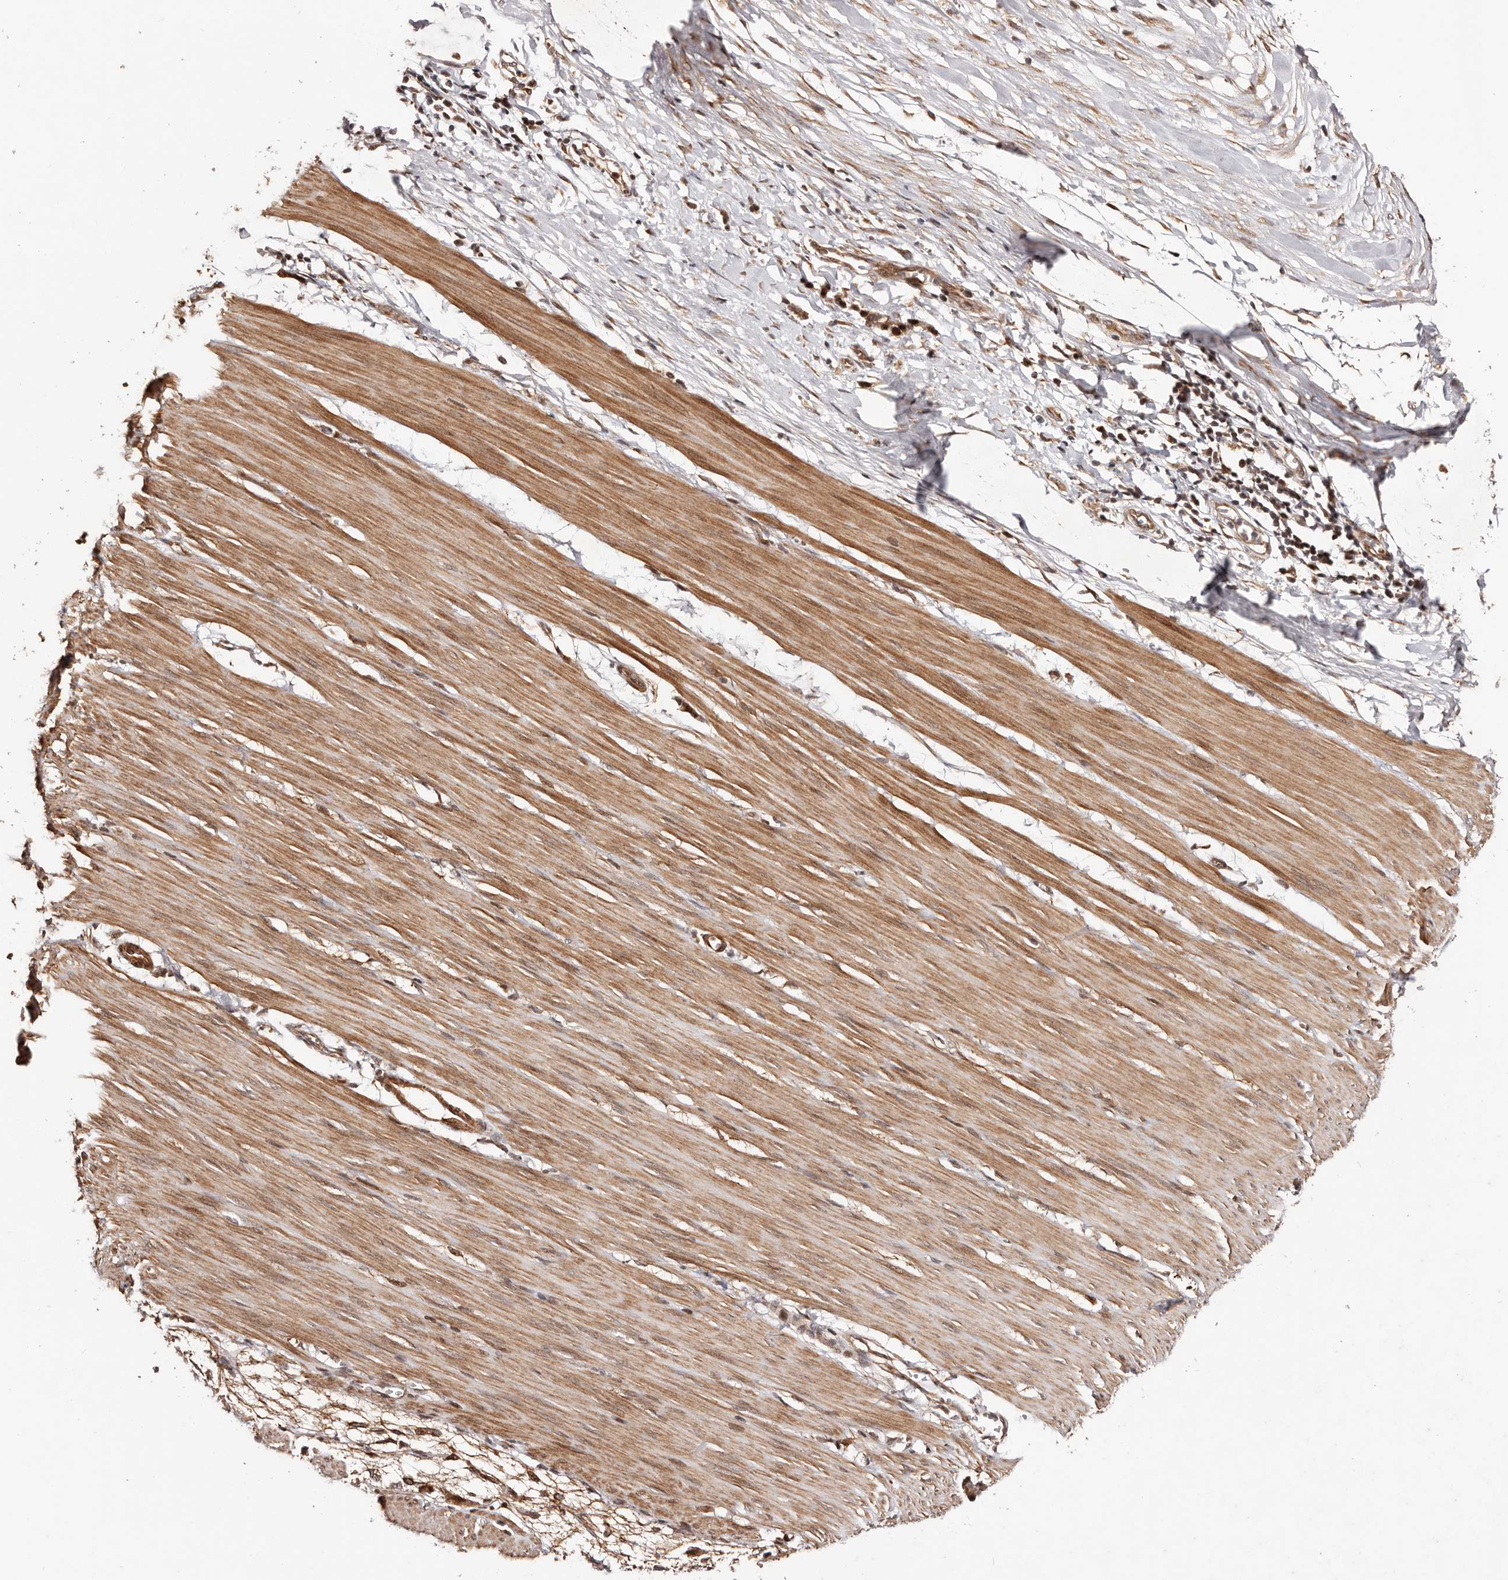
{"staining": {"intensity": "moderate", "quantity": ">75%", "location": "cytoplasmic/membranous"}, "tissue": "smooth muscle", "cell_type": "Smooth muscle cells", "image_type": "normal", "snomed": [{"axis": "morphology", "description": "Normal tissue, NOS"}, {"axis": "morphology", "description": "Adenocarcinoma, NOS"}, {"axis": "topography", "description": "Colon"}, {"axis": "topography", "description": "Peripheral nerve tissue"}], "caption": "IHC histopathology image of benign smooth muscle stained for a protein (brown), which displays medium levels of moderate cytoplasmic/membranous positivity in approximately >75% of smooth muscle cells.", "gene": "HIVEP3", "patient": {"sex": "male", "age": 14}}